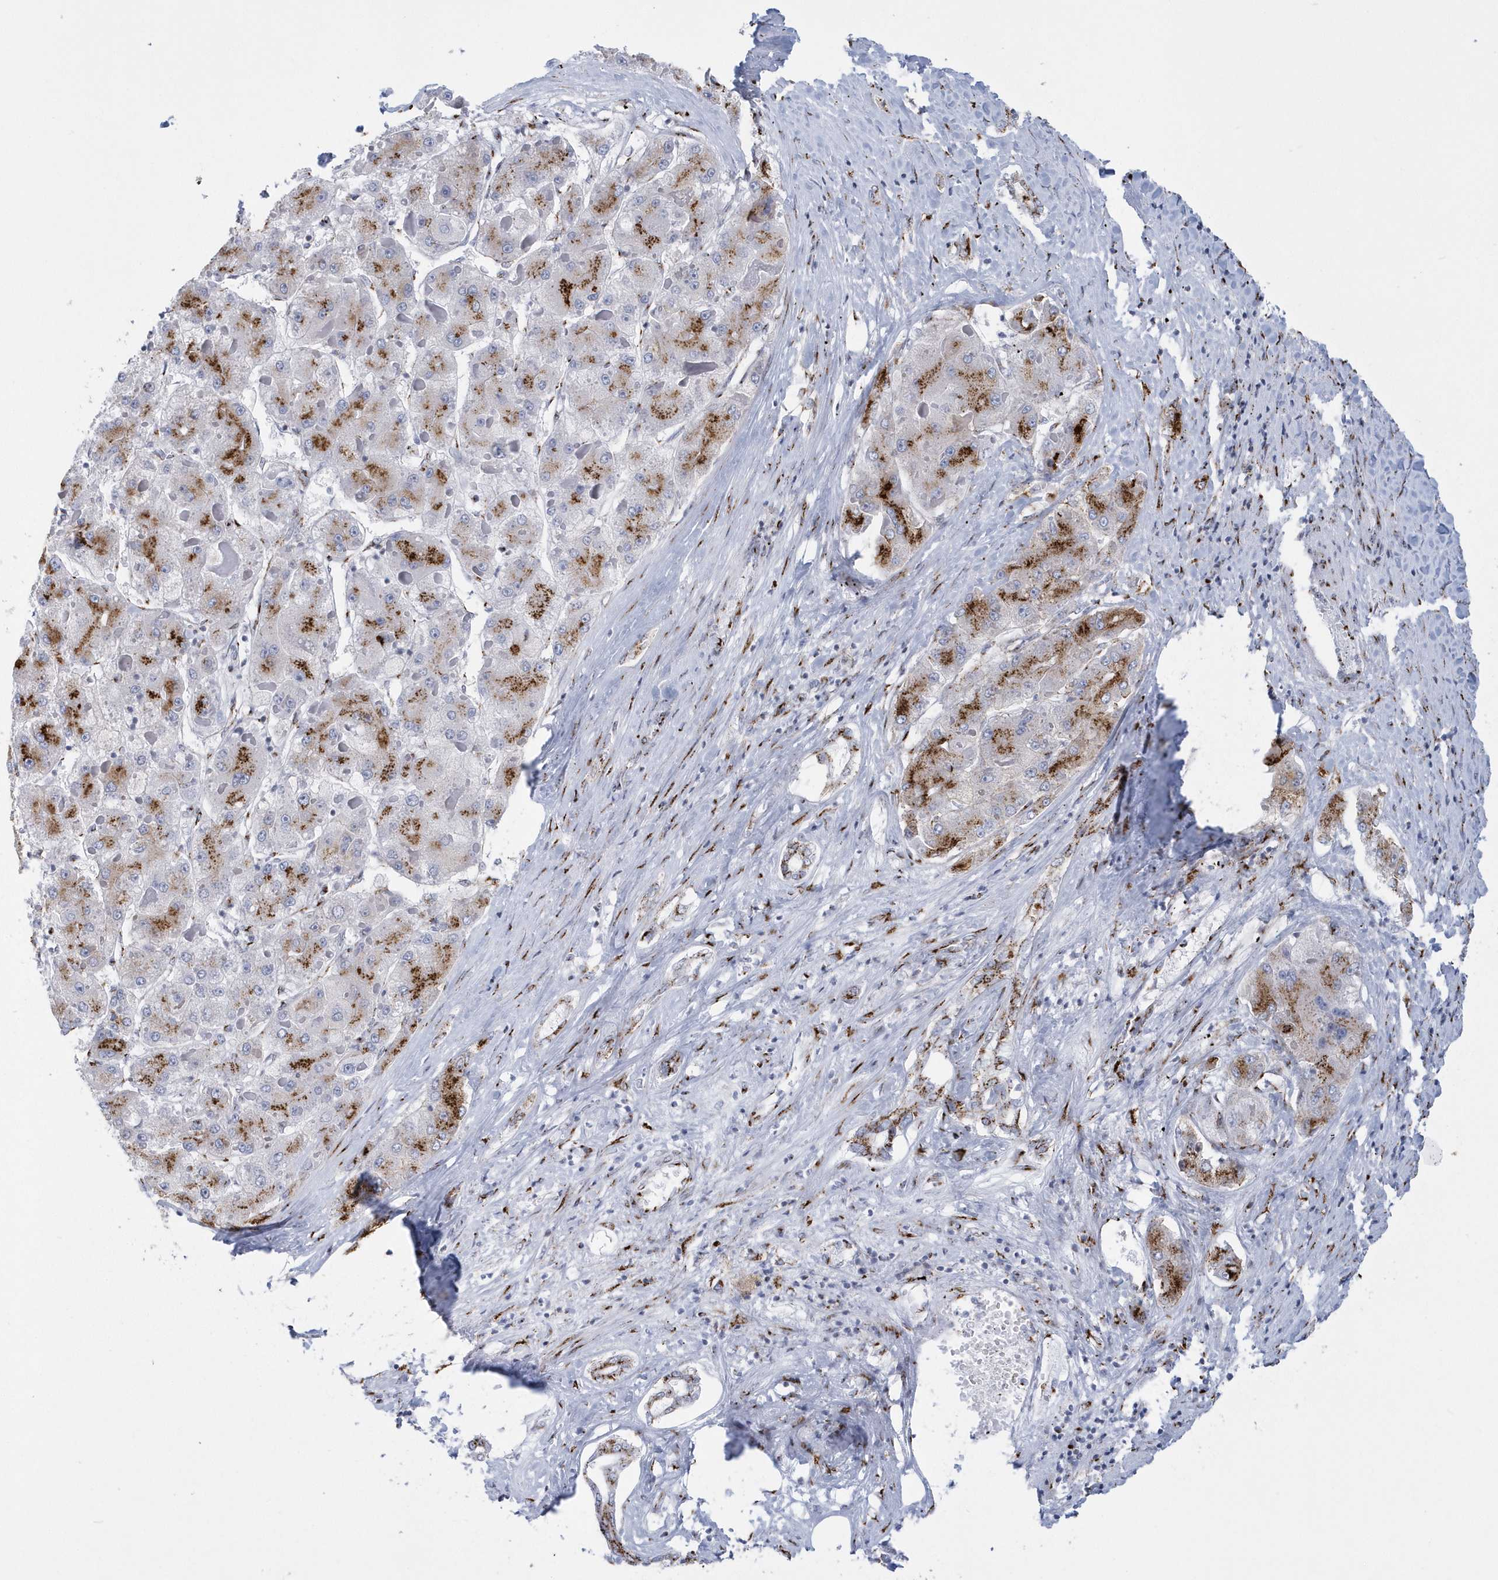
{"staining": {"intensity": "moderate", "quantity": "25%-75%", "location": "cytoplasmic/membranous"}, "tissue": "liver cancer", "cell_type": "Tumor cells", "image_type": "cancer", "snomed": [{"axis": "morphology", "description": "Carcinoma, Hepatocellular, NOS"}, {"axis": "topography", "description": "Liver"}], "caption": "The micrograph demonstrates immunohistochemical staining of liver cancer. There is moderate cytoplasmic/membranous expression is seen in about 25%-75% of tumor cells.", "gene": "SLX9", "patient": {"sex": "female", "age": 73}}